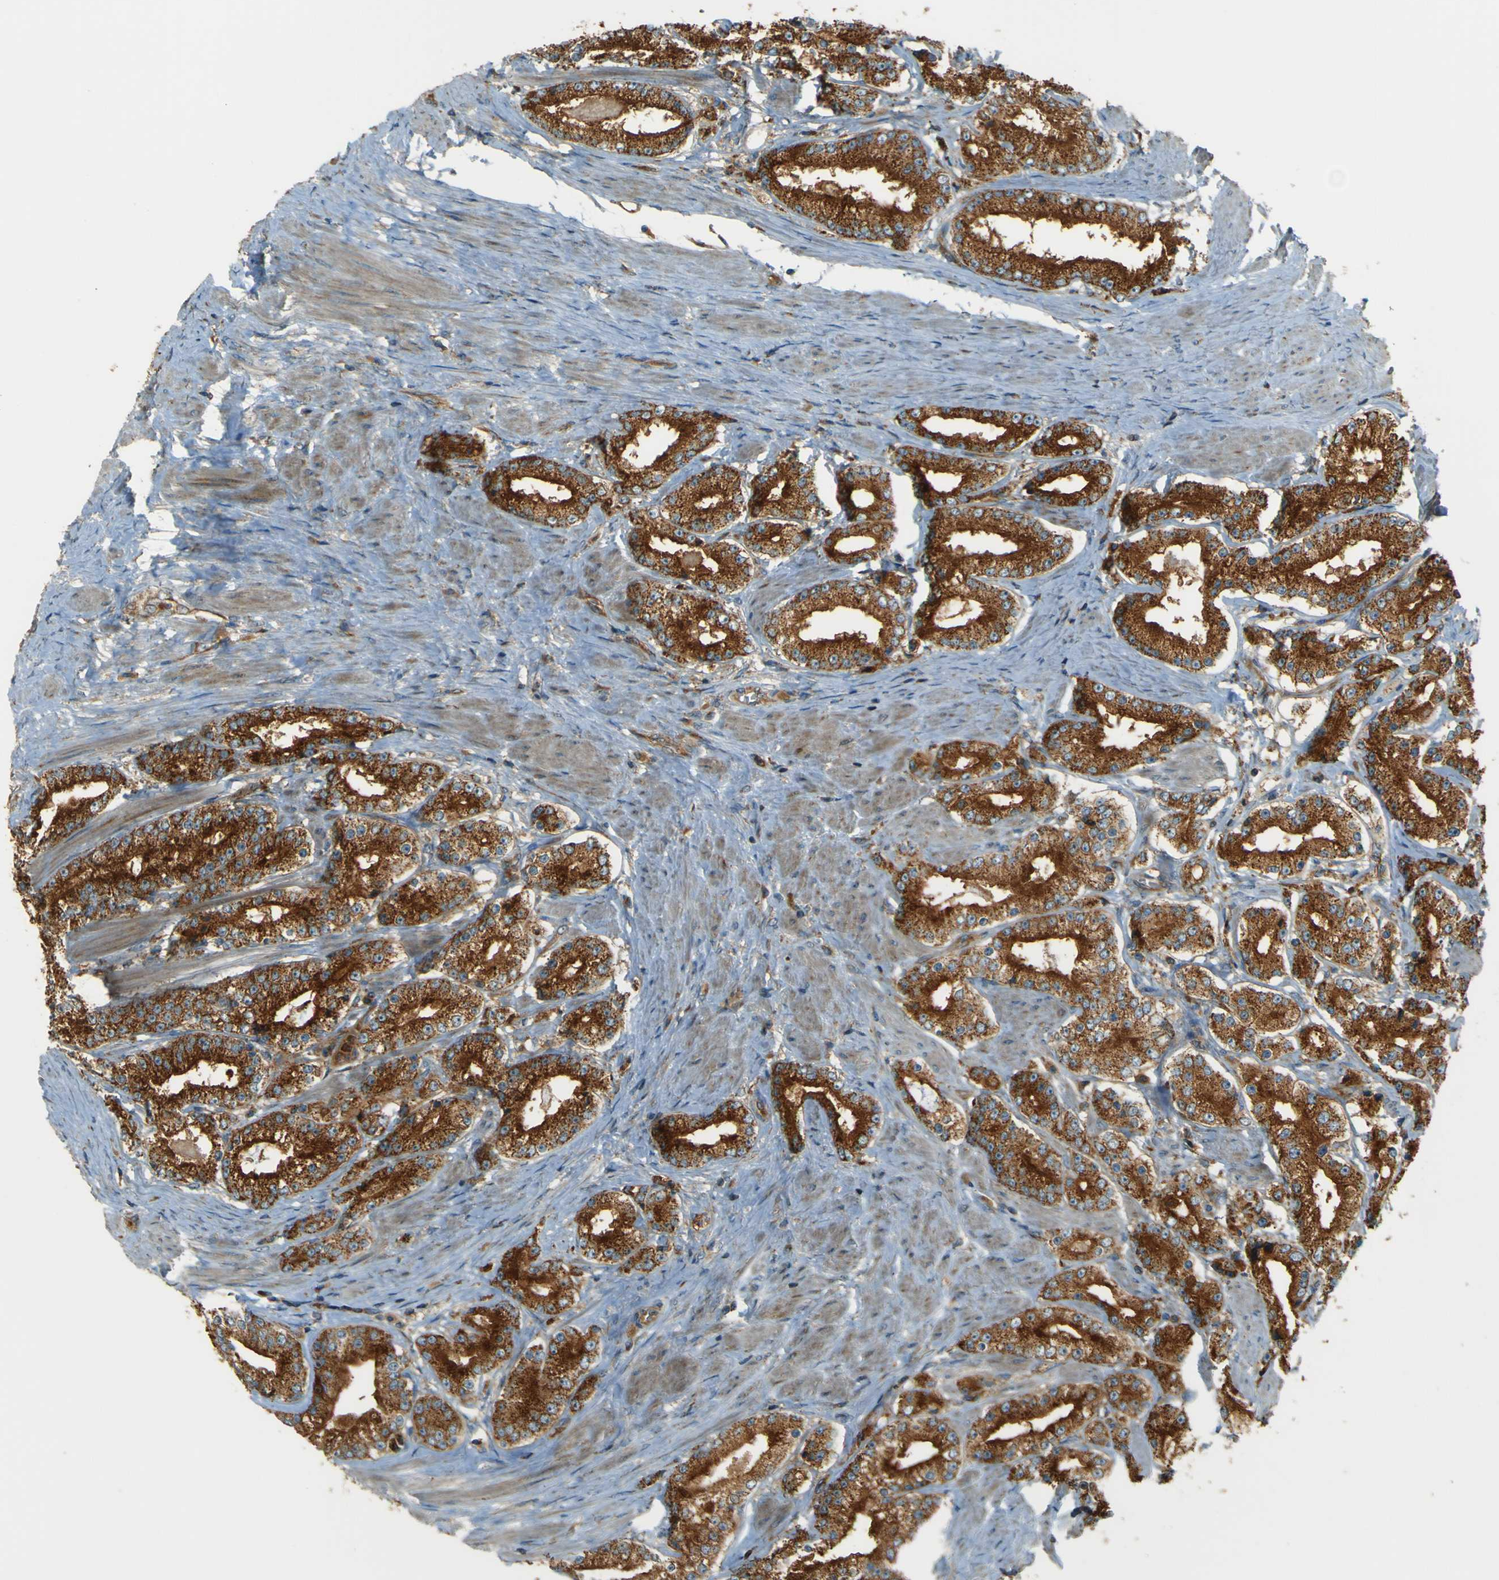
{"staining": {"intensity": "strong", "quantity": ">75%", "location": "cytoplasmic/membranous"}, "tissue": "prostate cancer", "cell_type": "Tumor cells", "image_type": "cancer", "snomed": [{"axis": "morphology", "description": "Adenocarcinoma, Low grade"}, {"axis": "topography", "description": "Prostate"}], "caption": "This histopathology image reveals IHC staining of prostate cancer, with high strong cytoplasmic/membranous positivity in about >75% of tumor cells.", "gene": "DNAJC5", "patient": {"sex": "male", "age": 63}}